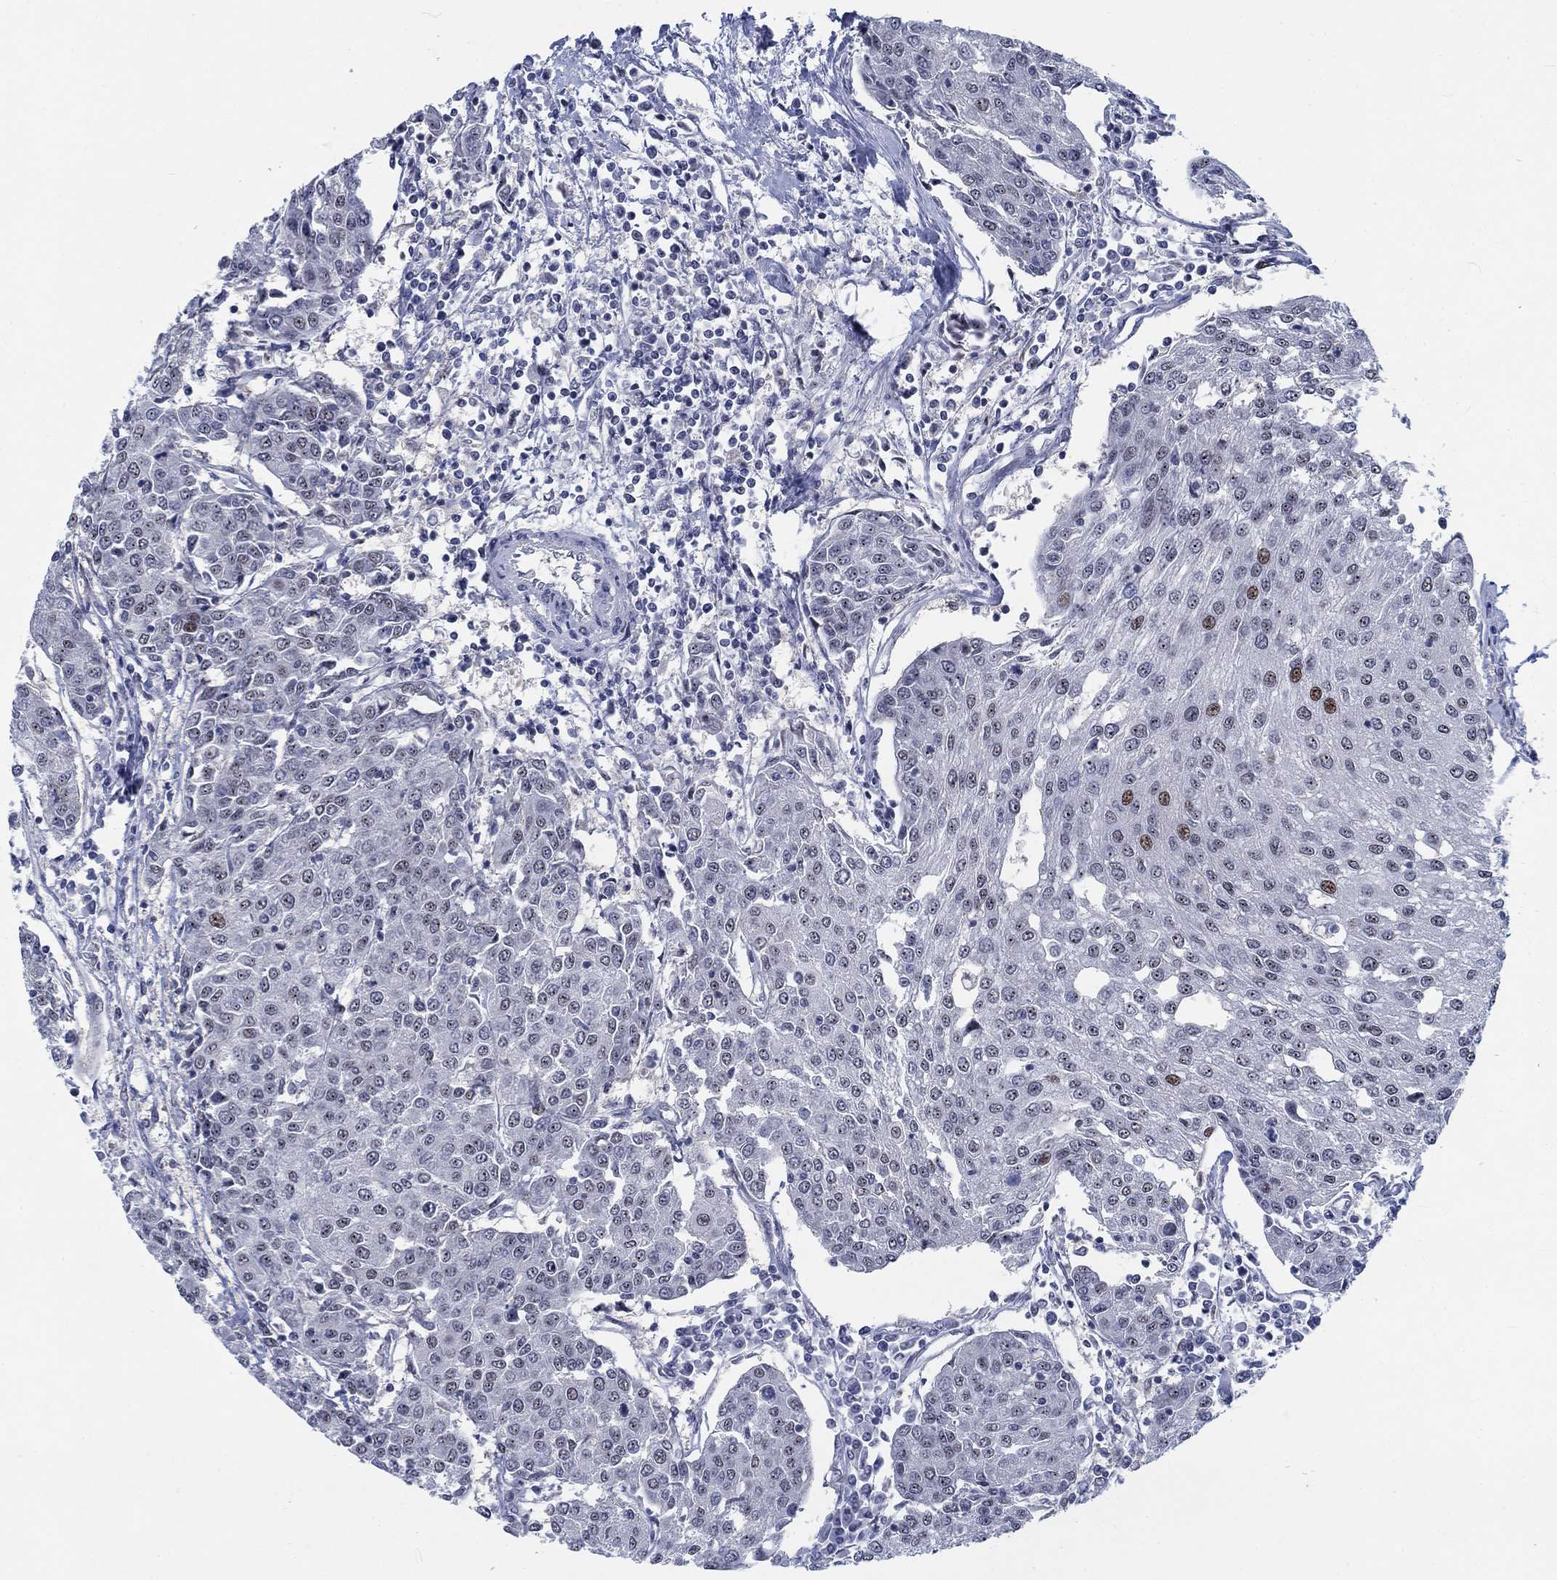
{"staining": {"intensity": "moderate", "quantity": "<25%", "location": "nuclear"}, "tissue": "urothelial cancer", "cell_type": "Tumor cells", "image_type": "cancer", "snomed": [{"axis": "morphology", "description": "Urothelial carcinoma, High grade"}, {"axis": "topography", "description": "Urinary bladder"}], "caption": "Immunohistochemistry micrograph of urothelial cancer stained for a protein (brown), which demonstrates low levels of moderate nuclear staining in about <25% of tumor cells.", "gene": "NEU3", "patient": {"sex": "female", "age": 85}}